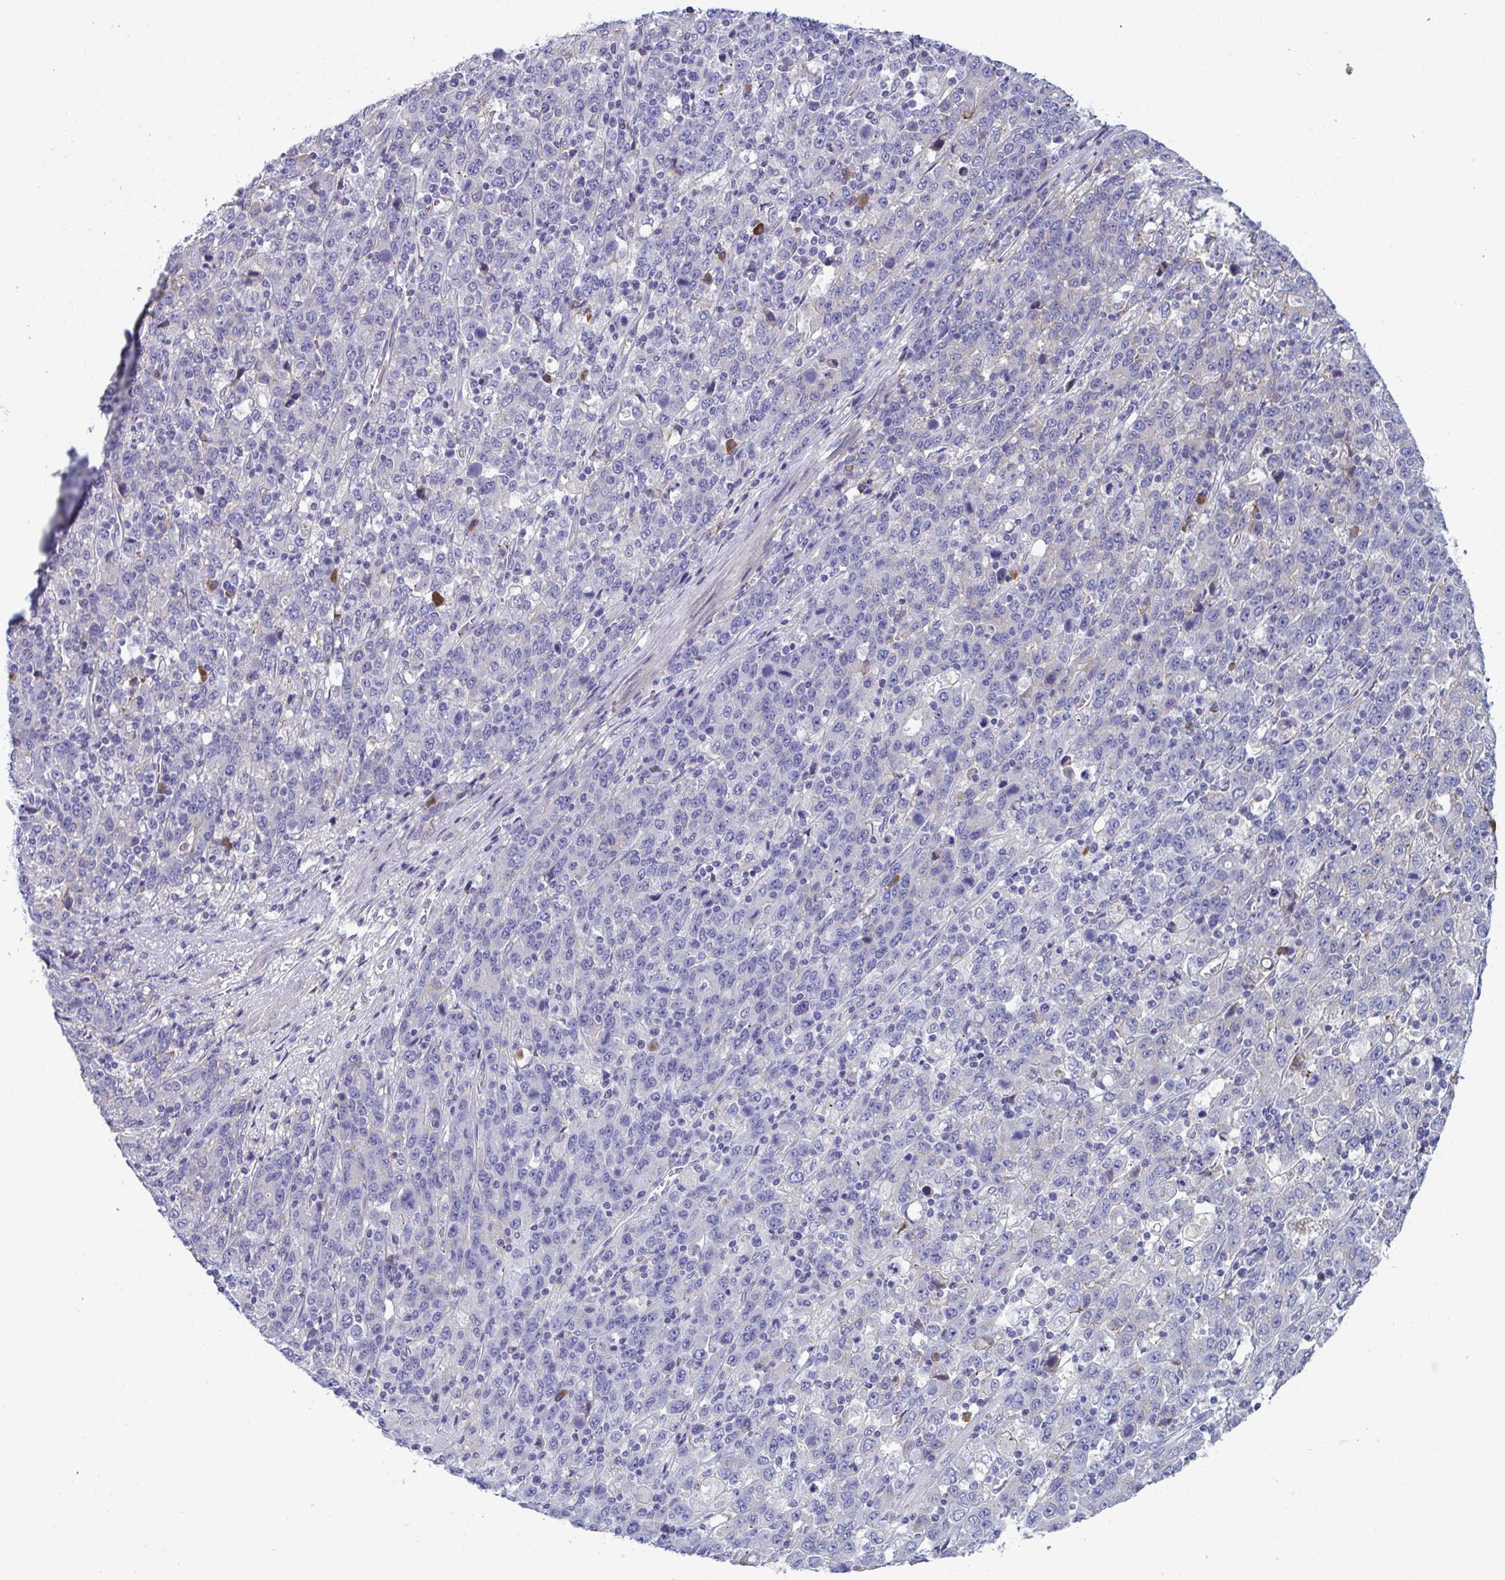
{"staining": {"intensity": "negative", "quantity": "none", "location": "none"}, "tissue": "stomach cancer", "cell_type": "Tumor cells", "image_type": "cancer", "snomed": [{"axis": "morphology", "description": "Adenocarcinoma, NOS"}, {"axis": "topography", "description": "Stomach, upper"}], "caption": "Human adenocarcinoma (stomach) stained for a protein using IHC shows no staining in tumor cells.", "gene": "MS4A14", "patient": {"sex": "male", "age": 69}}